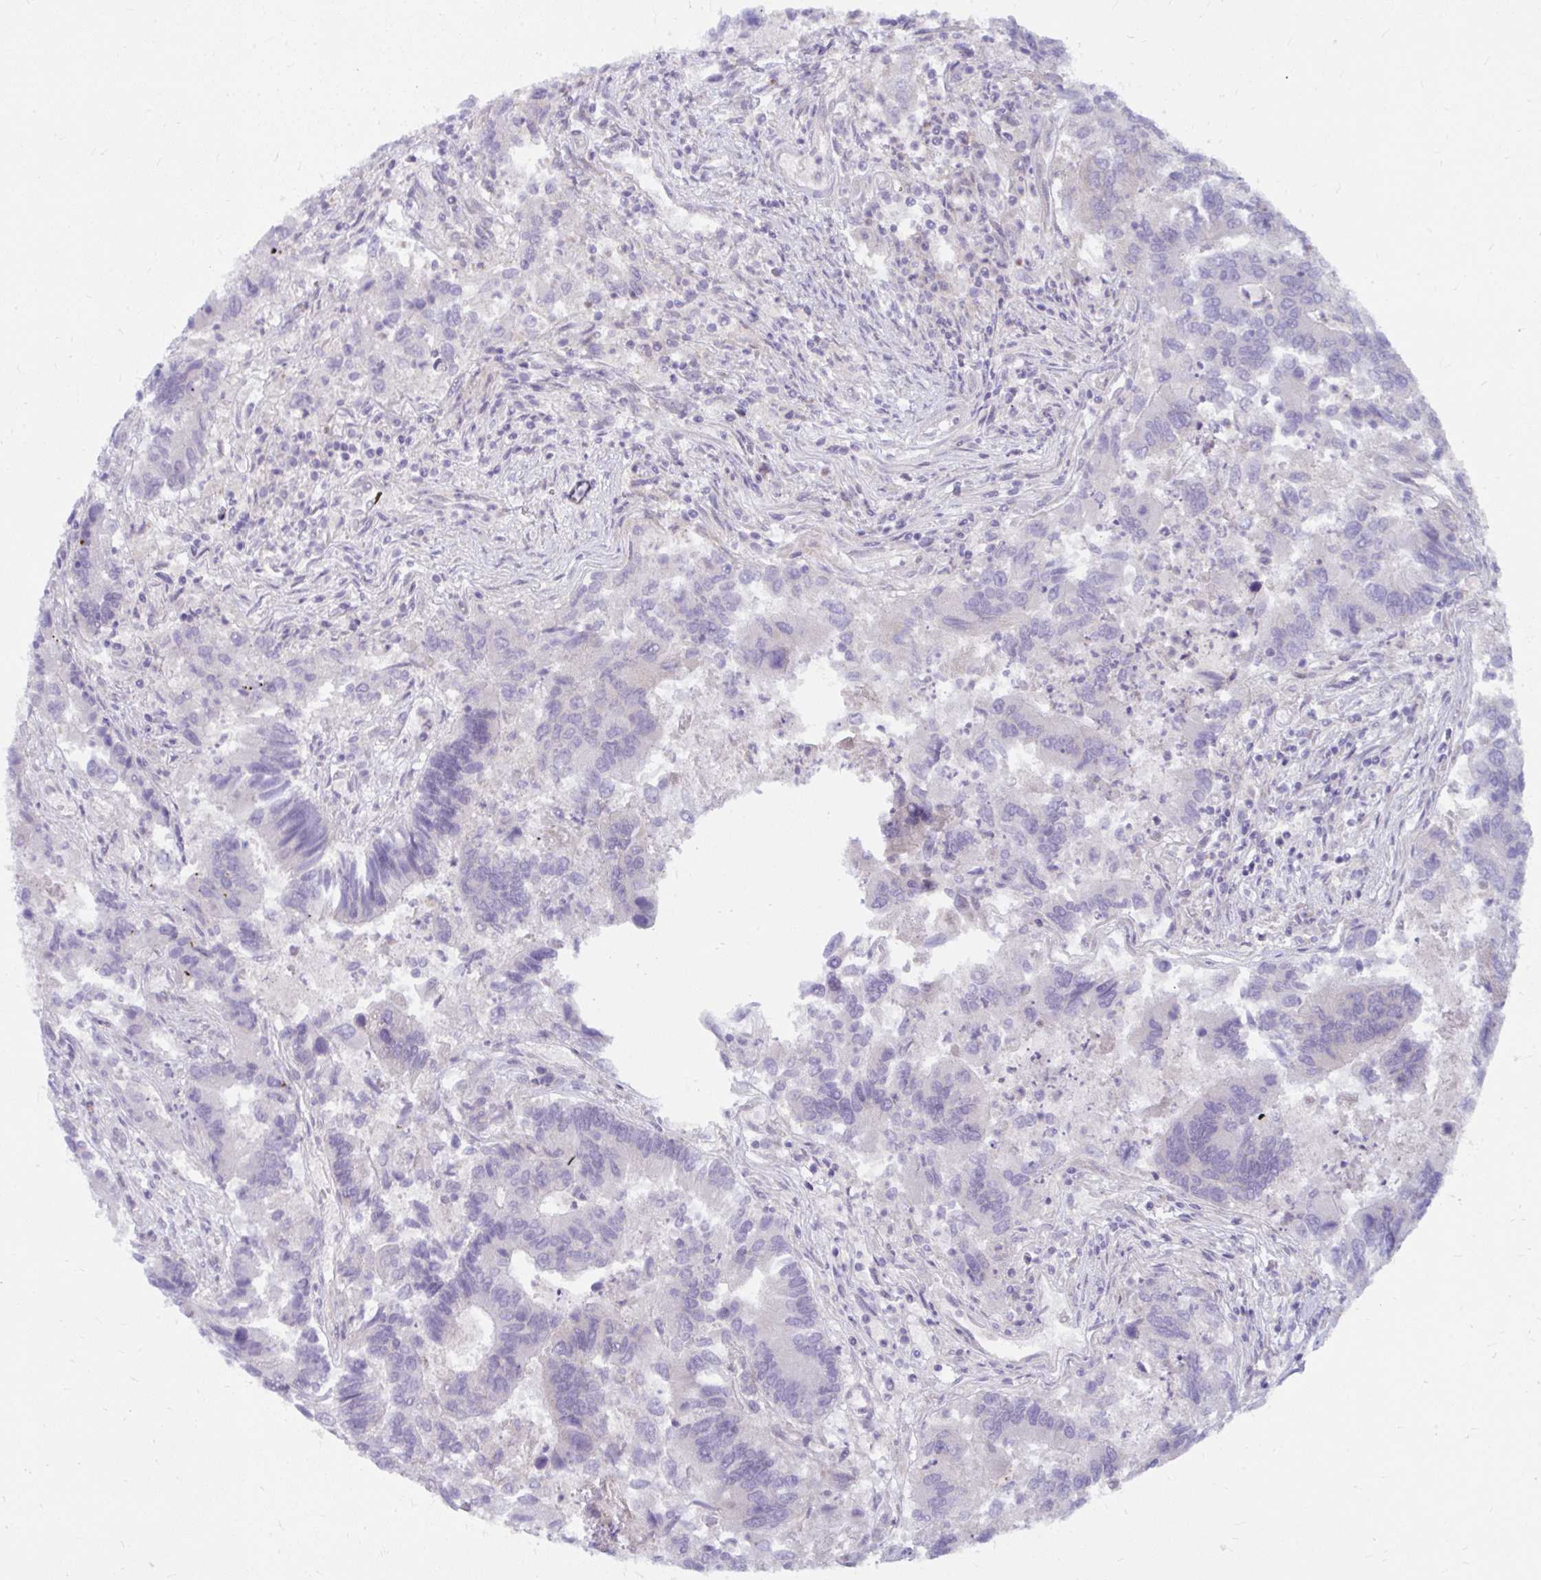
{"staining": {"intensity": "negative", "quantity": "none", "location": "none"}, "tissue": "colorectal cancer", "cell_type": "Tumor cells", "image_type": "cancer", "snomed": [{"axis": "morphology", "description": "Adenocarcinoma, NOS"}, {"axis": "topography", "description": "Colon"}], "caption": "A photomicrograph of colorectal adenocarcinoma stained for a protein exhibits no brown staining in tumor cells.", "gene": "MUS81", "patient": {"sex": "female", "age": 67}}